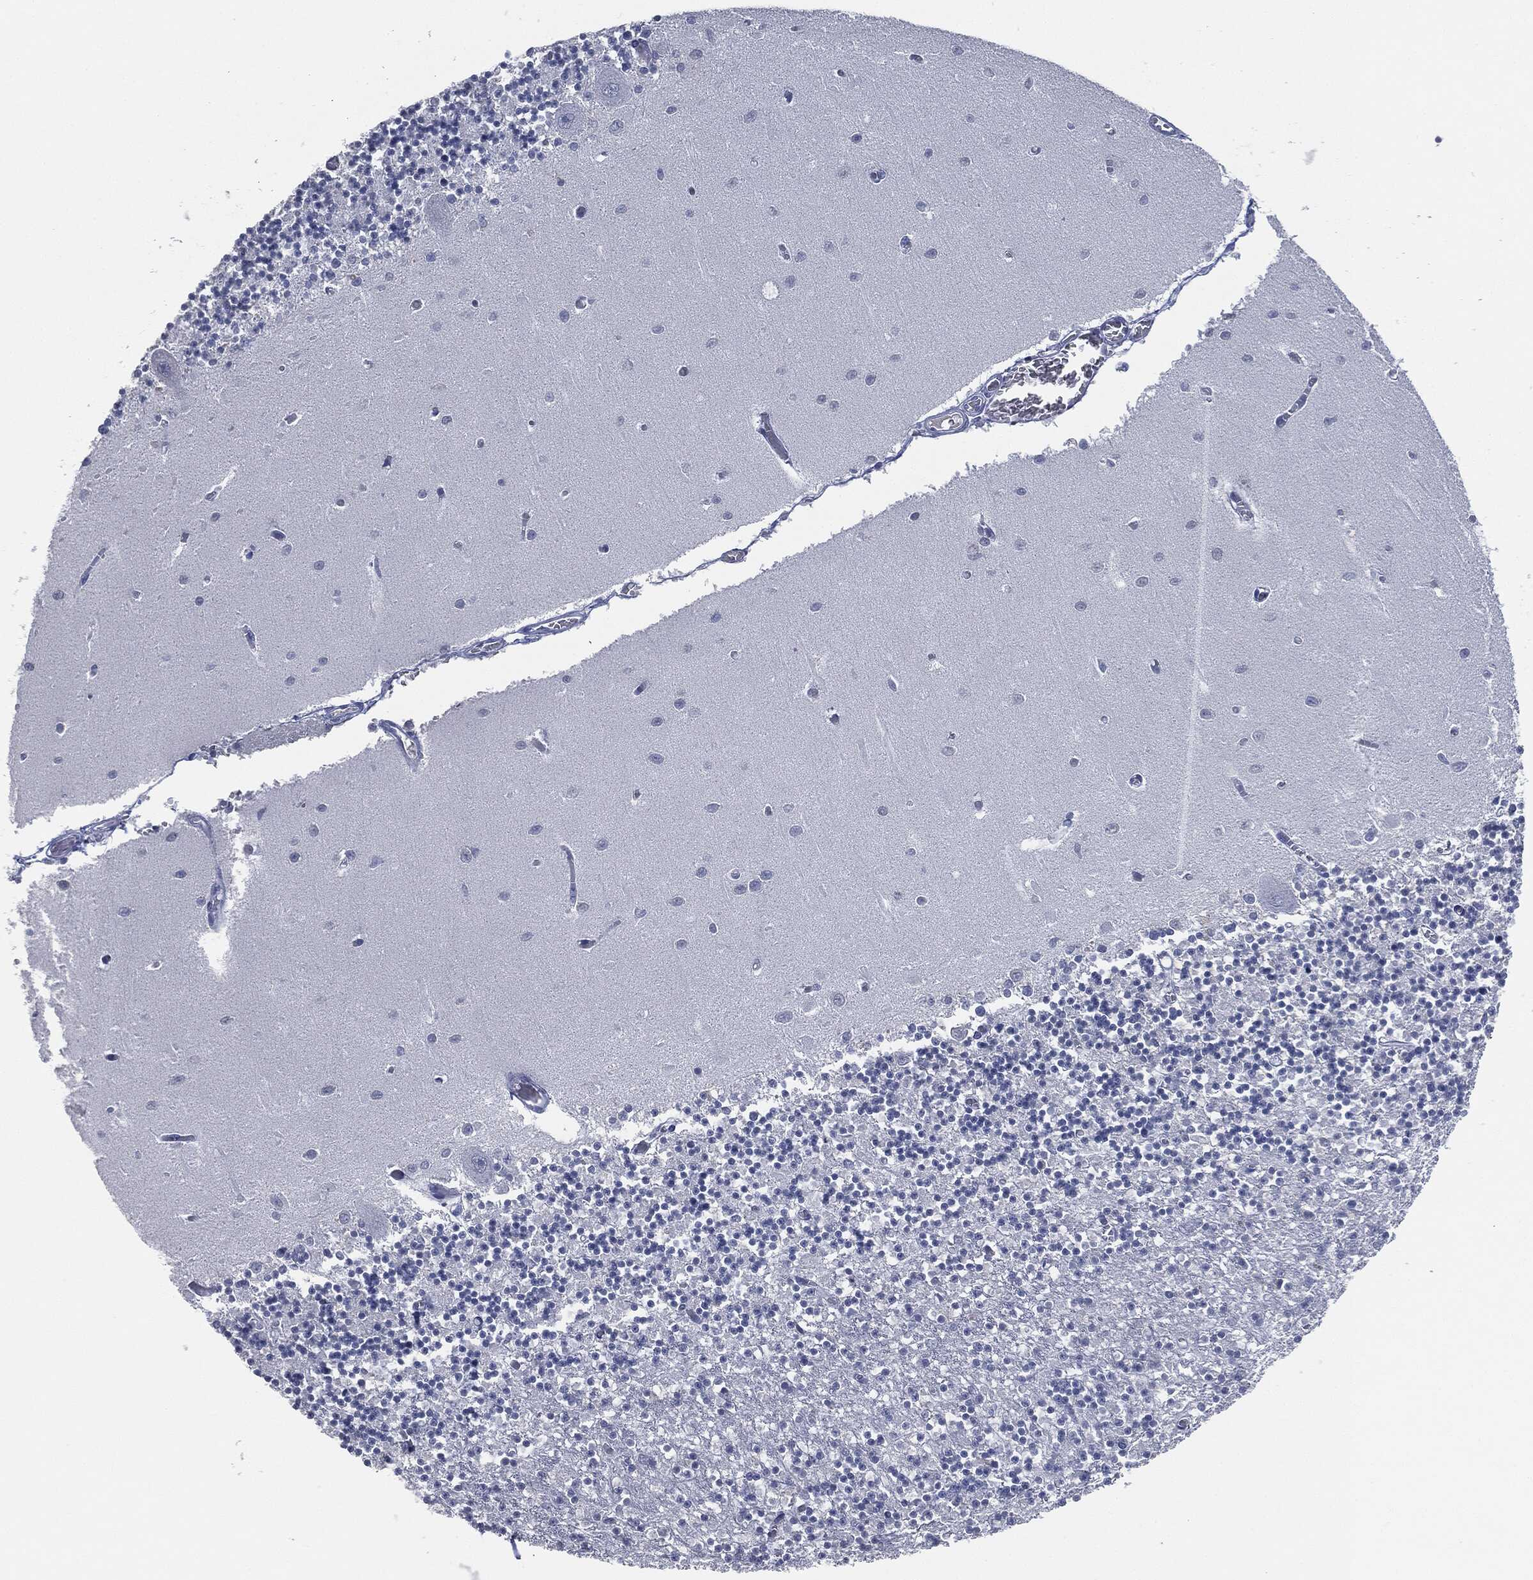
{"staining": {"intensity": "negative", "quantity": "none", "location": "none"}, "tissue": "cerebellum", "cell_type": "Cells in granular layer", "image_type": "normal", "snomed": [{"axis": "morphology", "description": "Normal tissue, NOS"}, {"axis": "topography", "description": "Cerebellum"}], "caption": "Cells in granular layer show no significant protein expression in unremarkable cerebellum. (Immunohistochemistry, brightfield microscopy, high magnification).", "gene": "SIGLEC7", "patient": {"sex": "female", "age": 64}}